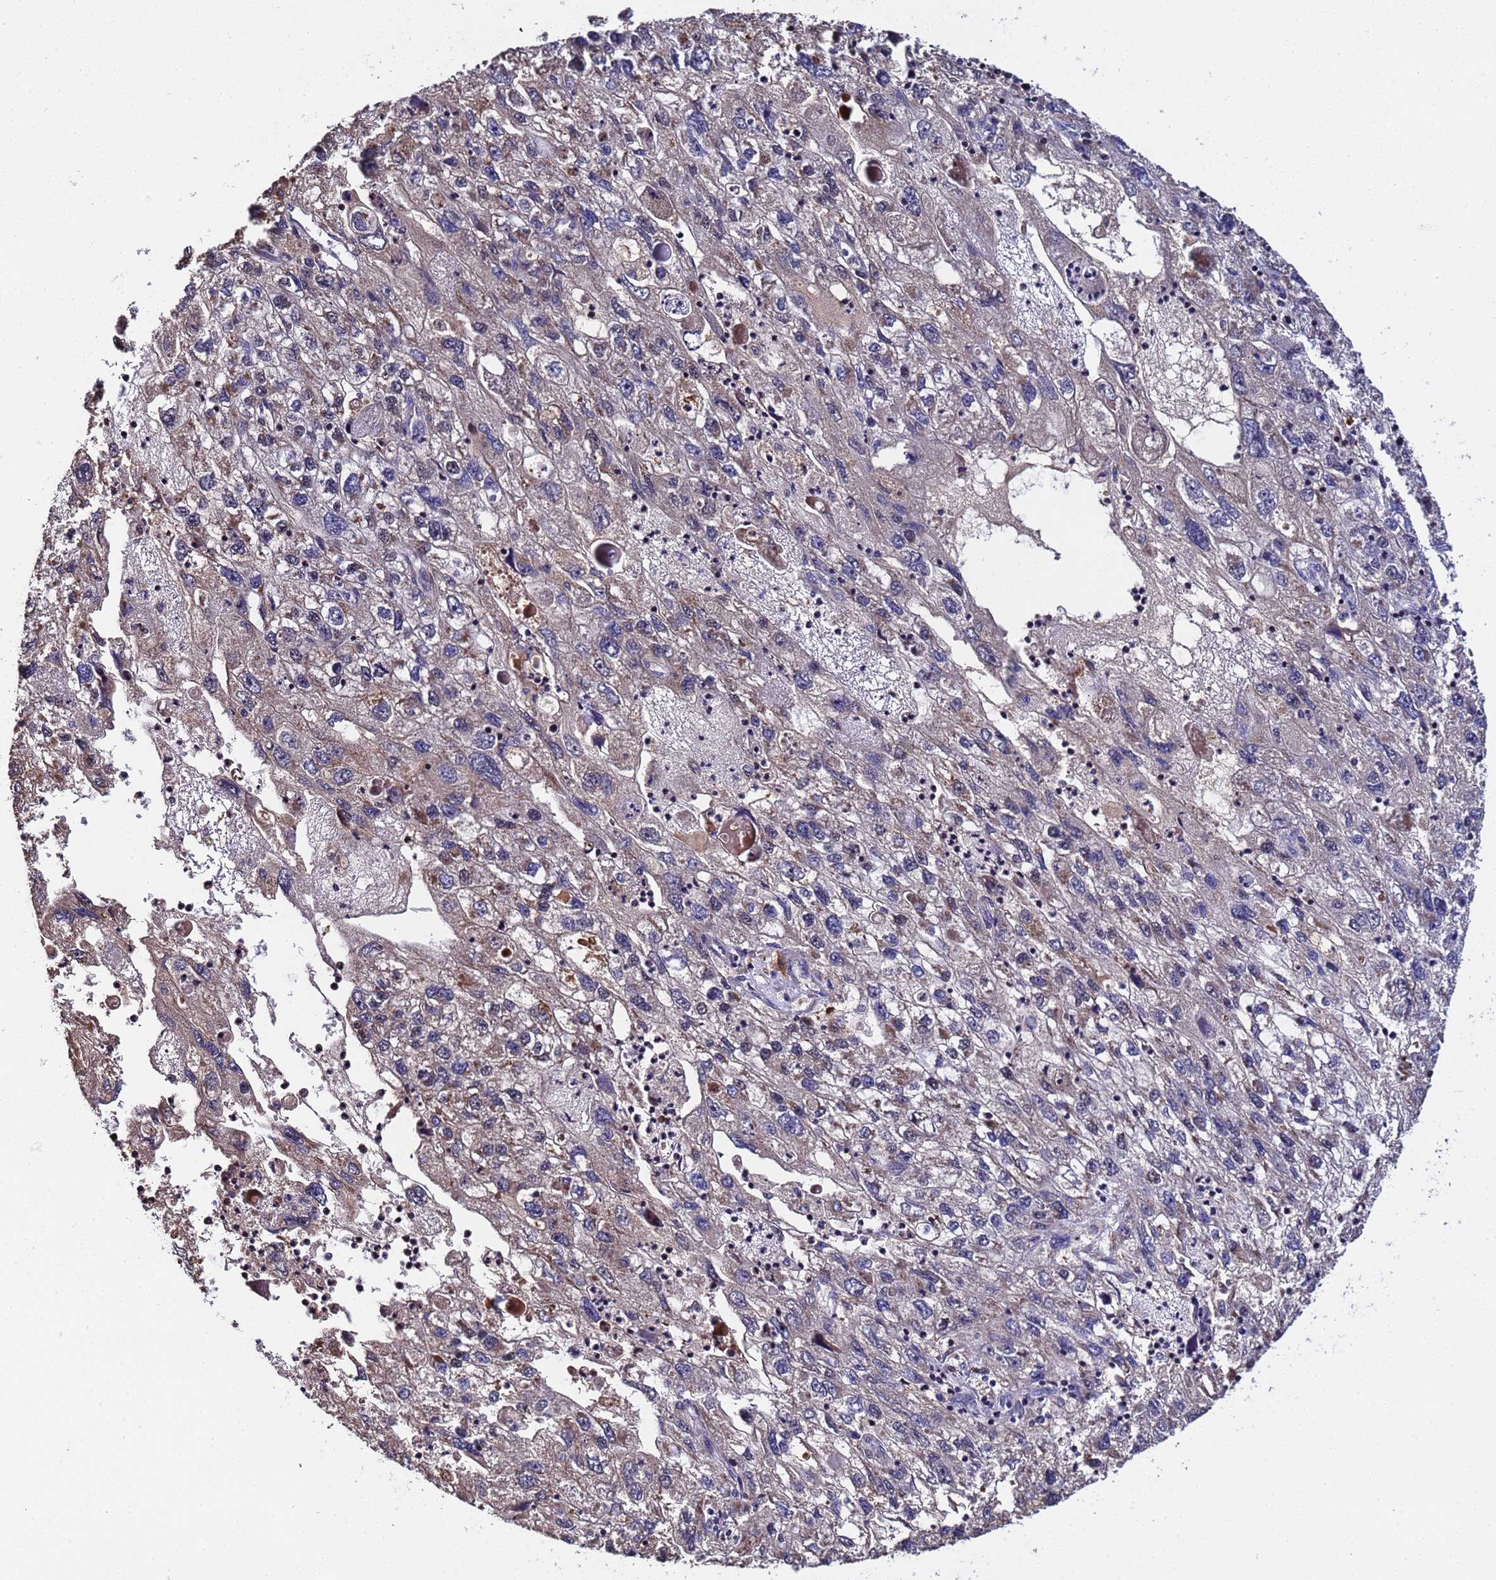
{"staining": {"intensity": "weak", "quantity": "<25%", "location": "cytoplasmic/membranous"}, "tissue": "endometrial cancer", "cell_type": "Tumor cells", "image_type": "cancer", "snomed": [{"axis": "morphology", "description": "Adenocarcinoma, NOS"}, {"axis": "topography", "description": "Endometrium"}], "caption": "Immunohistochemistry image of neoplastic tissue: endometrial cancer stained with DAB (3,3'-diaminobenzidine) demonstrates no significant protein staining in tumor cells.", "gene": "WNK4", "patient": {"sex": "female", "age": 49}}